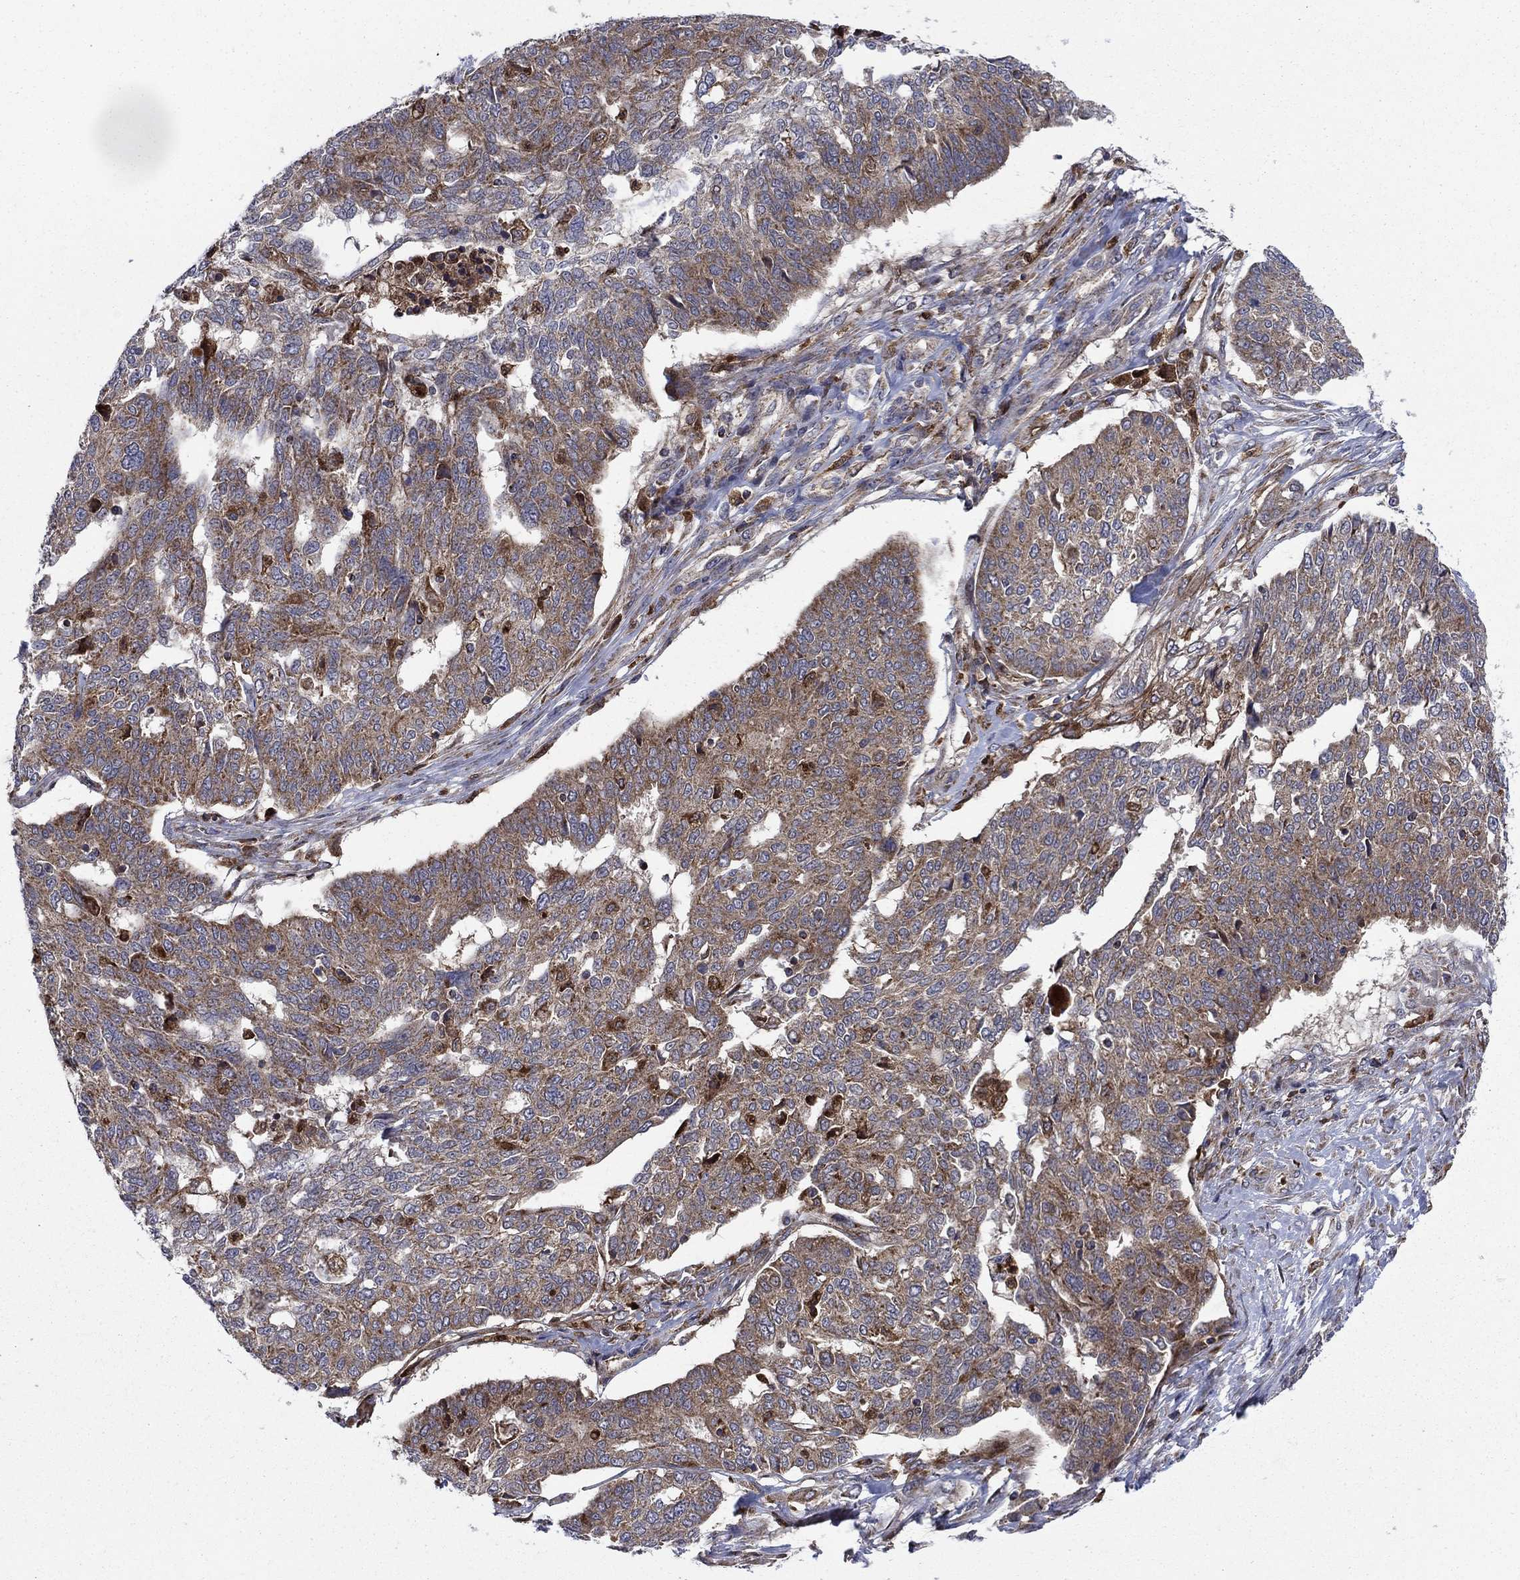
{"staining": {"intensity": "moderate", "quantity": "25%-75%", "location": "cytoplasmic/membranous"}, "tissue": "ovarian cancer", "cell_type": "Tumor cells", "image_type": "cancer", "snomed": [{"axis": "morphology", "description": "Cystadenocarcinoma, serous, NOS"}, {"axis": "topography", "description": "Ovary"}], "caption": "A medium amount of moderate cytoplasmic/membranous positivity is appreciated in about 25%-75% of tumor cells in ovarian cancer tissue.", "gene": "RNF19B", "patient": {"sex": "female", "age": 67}}